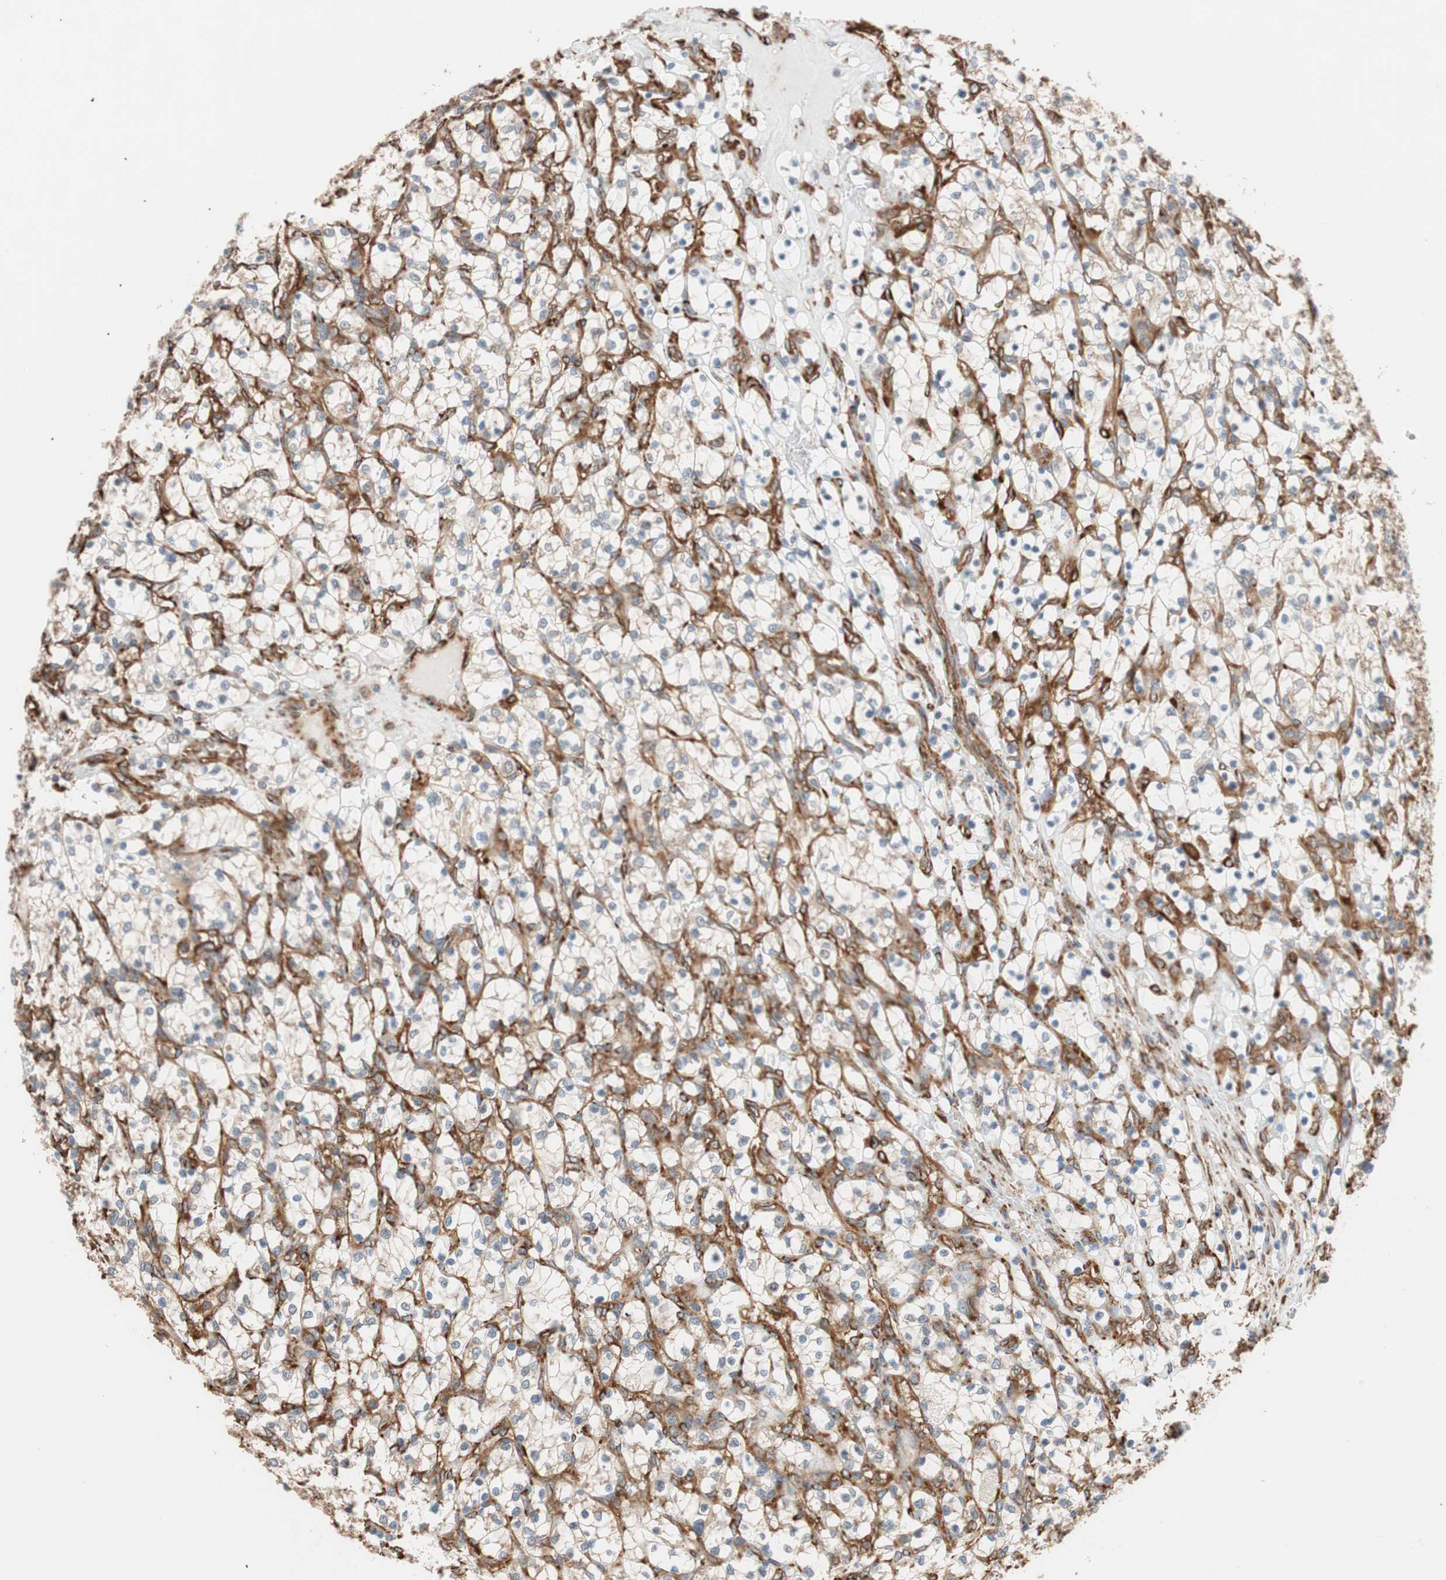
{"staining": {"intensity": "weak", "quantity": "25%-75%", "location": "cytoplasmic/membranous"}, "tissue": "renal cancer", "cell_type": "Tumor cells", "image_type": "cancer", "snomed": [{"axis": "morphology", "description": "Adenocarcinoma, NOS"}, {"axis": "topography", "description": "Kidney"}], "caption": "Immunohistochemistry (IHC) histopathology image of adenocarcinoma (renal) stained for a protein (brown), which exhibits low levels of weak cytoplasmic/membranous positivity in about 25%-75% of tumor cells.", "gene": "GPSM2", "patient": {"sex": "female", "age": 69}}